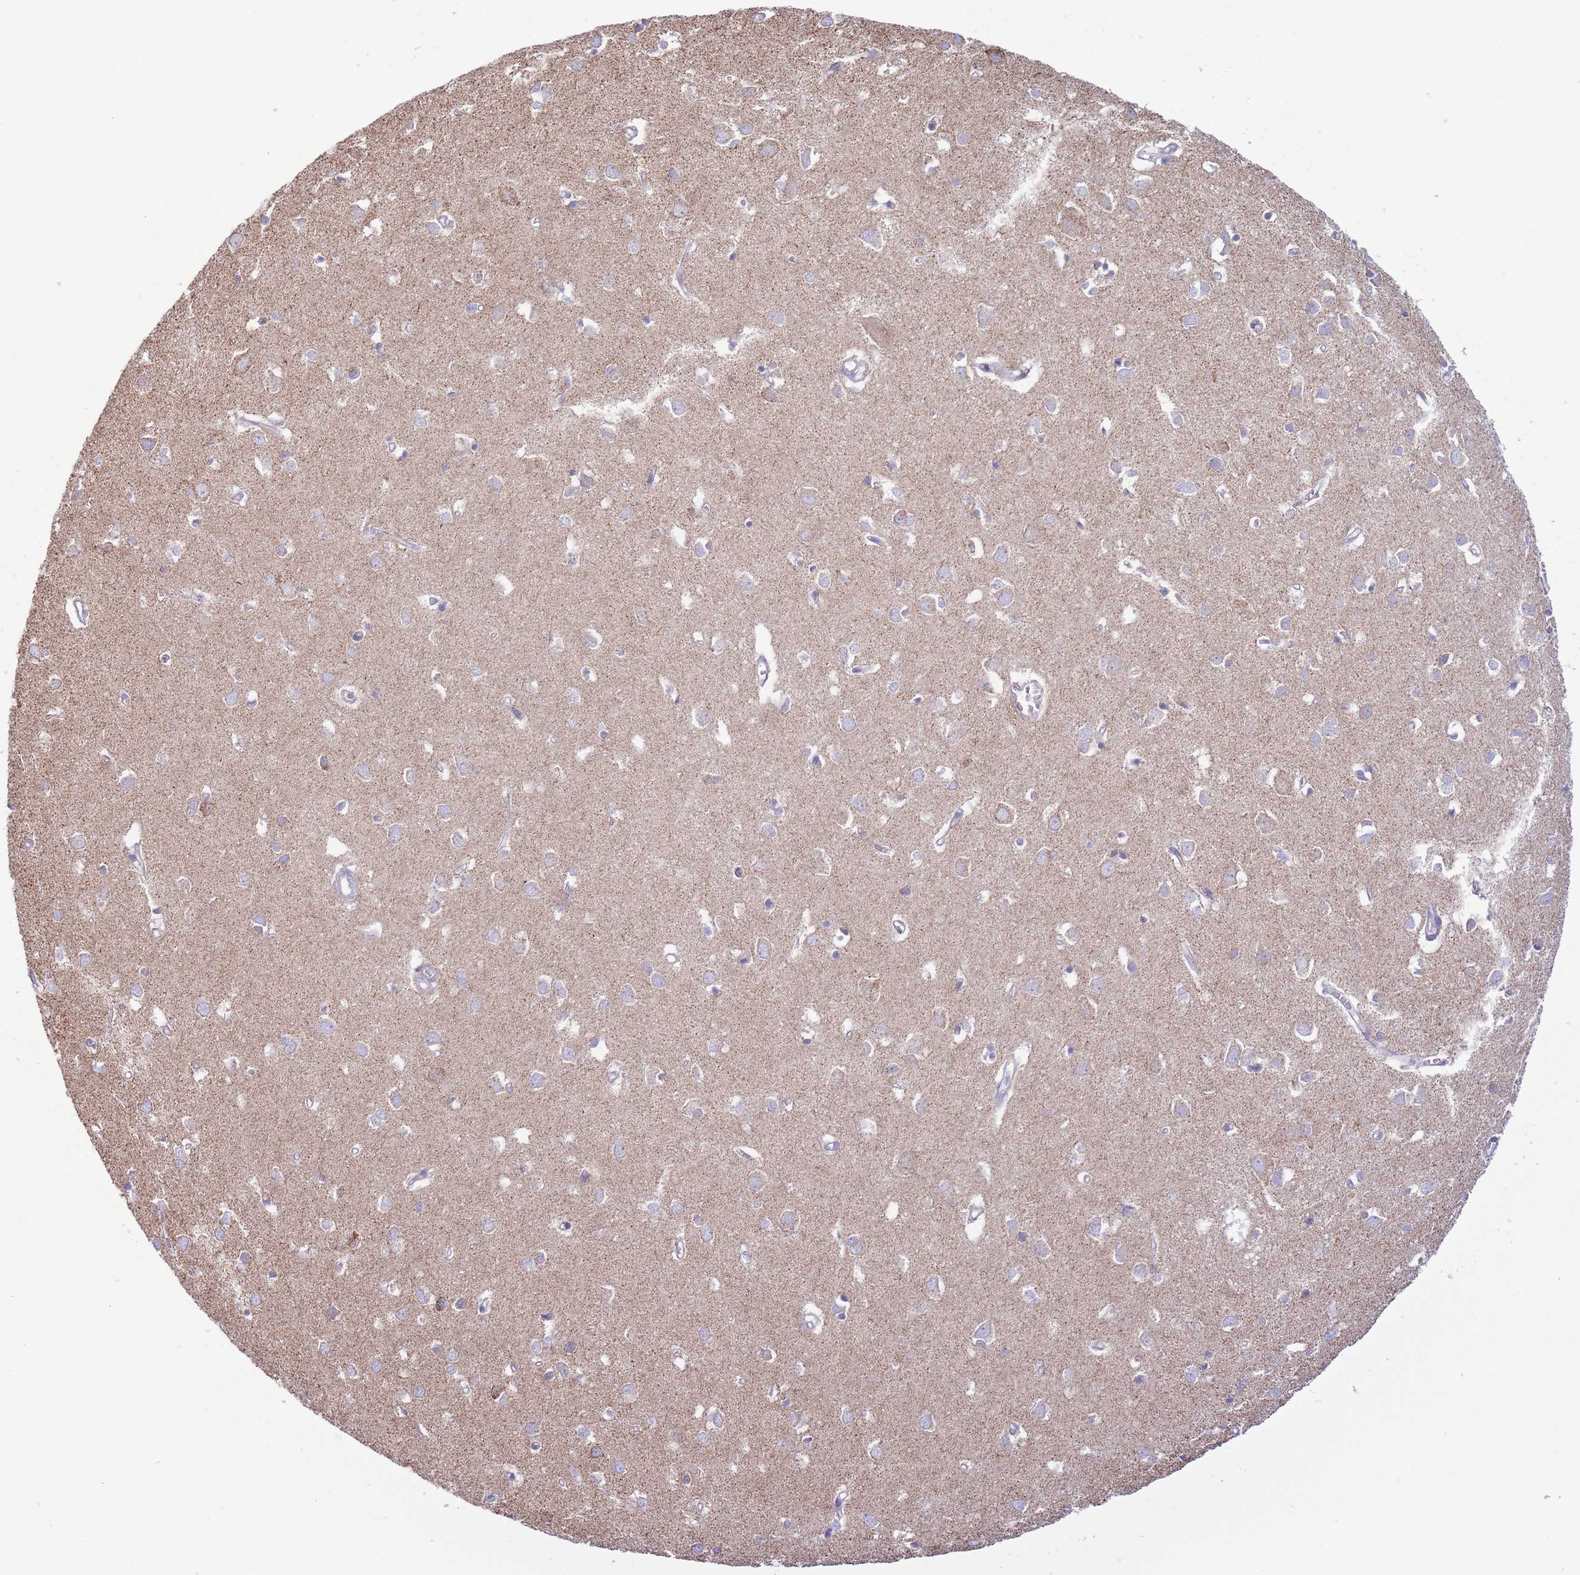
{"staining": {"intensity": "negative", "quantity": "none", "location": "none"}, "tissue": "cerebral cortex", "cell_type": "Endothelial cells", "image_type": "normal", "snomed": [{"axis": "morphology", "description": "Normal tissue, NOS"}, {"axis": "topography", "description": "Cerebral cortex"}], "caption": "DAB (3,3'-diaminobenzidine) immunohistochemical staining of normal human cerebral cortex exhibits no significant staining in endothelial cells.", "gene": "ATP6V1B1", "patient": {"sex": "female", "age": 64}}